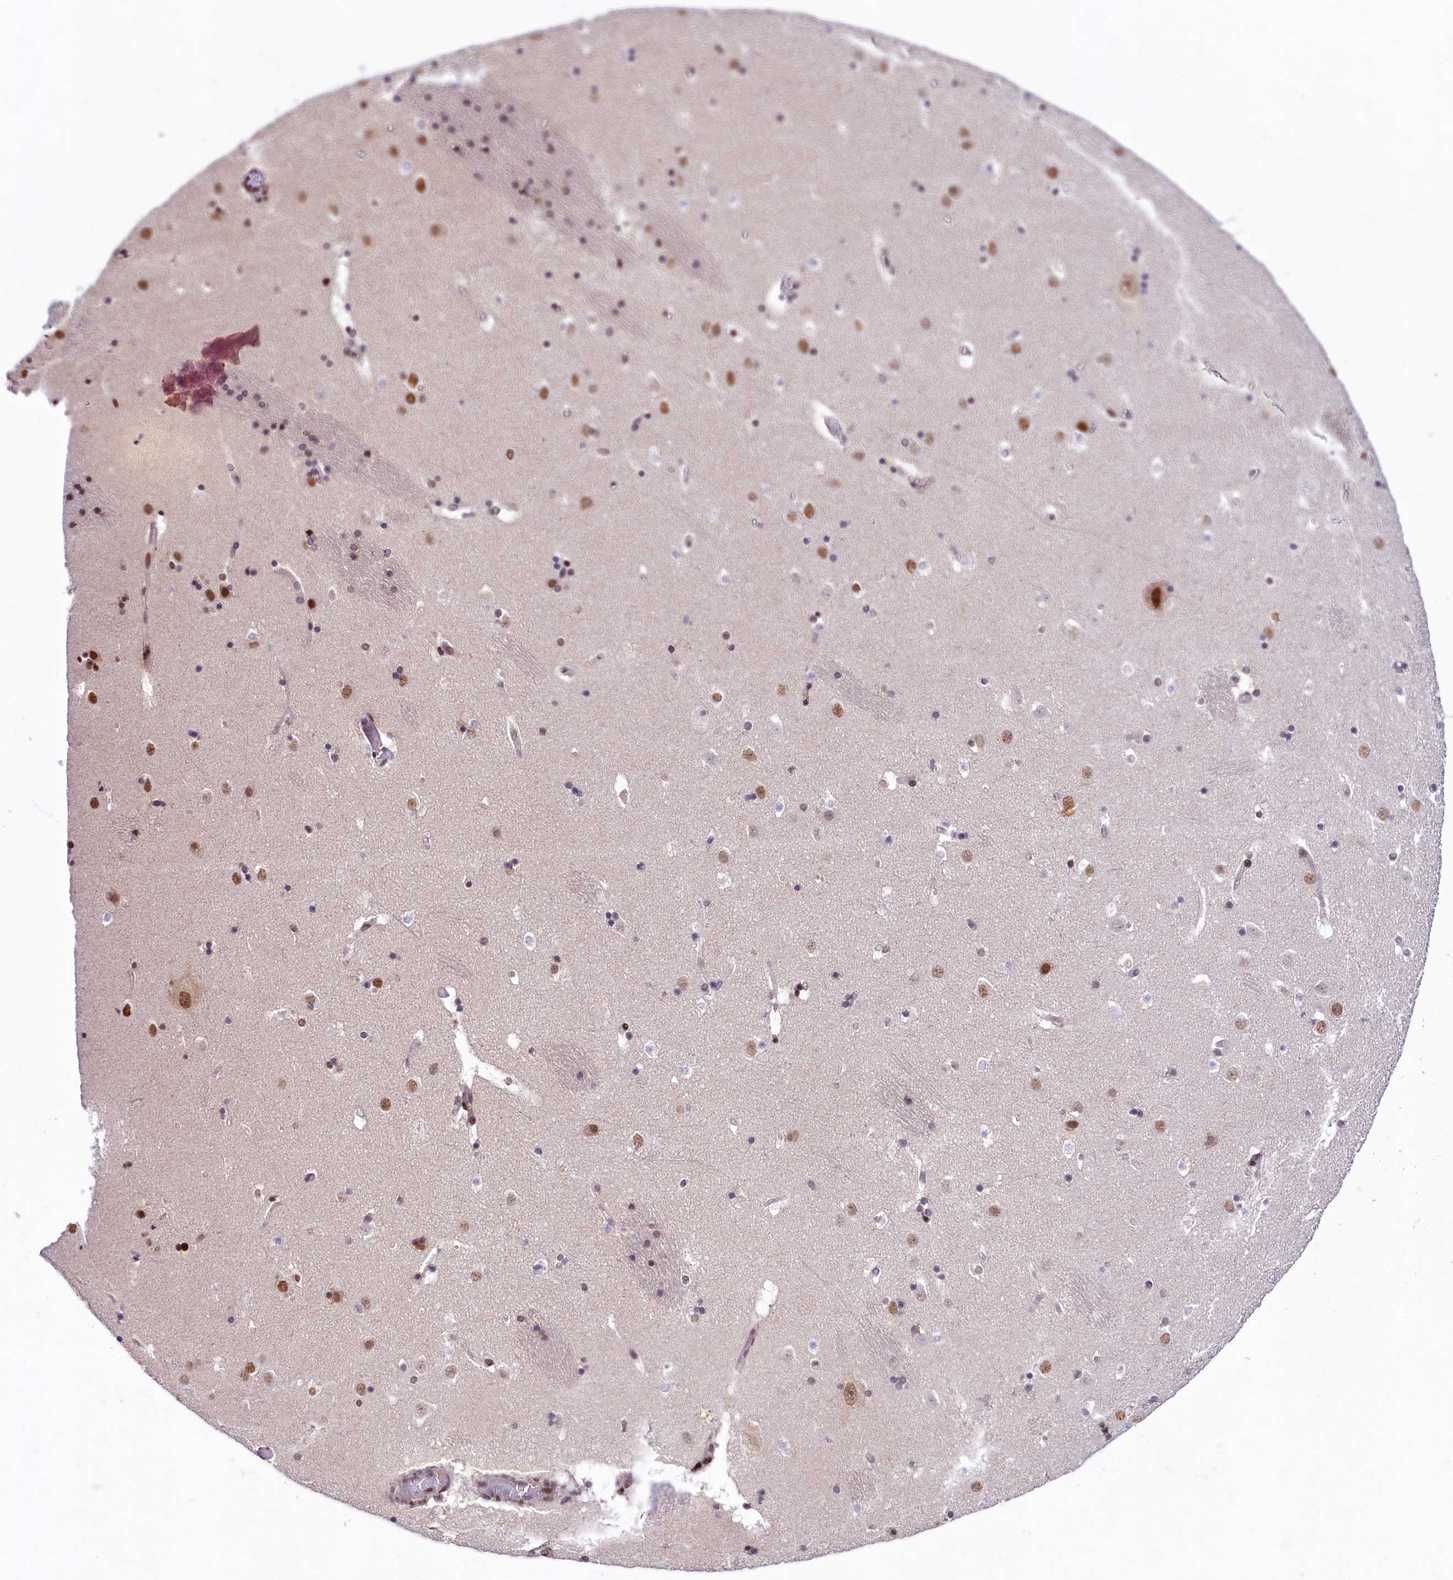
{"staining": {"intensity": "moderate", "quantity": "<25%", "location": "nuclear"}, "tissue": "caudate", "cell_type": "Glial cells", "image_type": "normal", "snomed": [{"axis": "morphology", "description": "Normal tissue, NOS"}, {"axis": "topography", "description": "Lateral ventricle wall"}], "caption": "About <25% of glial cells in normal caudate demonstrate moderate nuclear protein expression as visualized by brown immunohistochemical staining.", "gene": "ANKS3", "patient": {"sex": "male", "age": 45}}